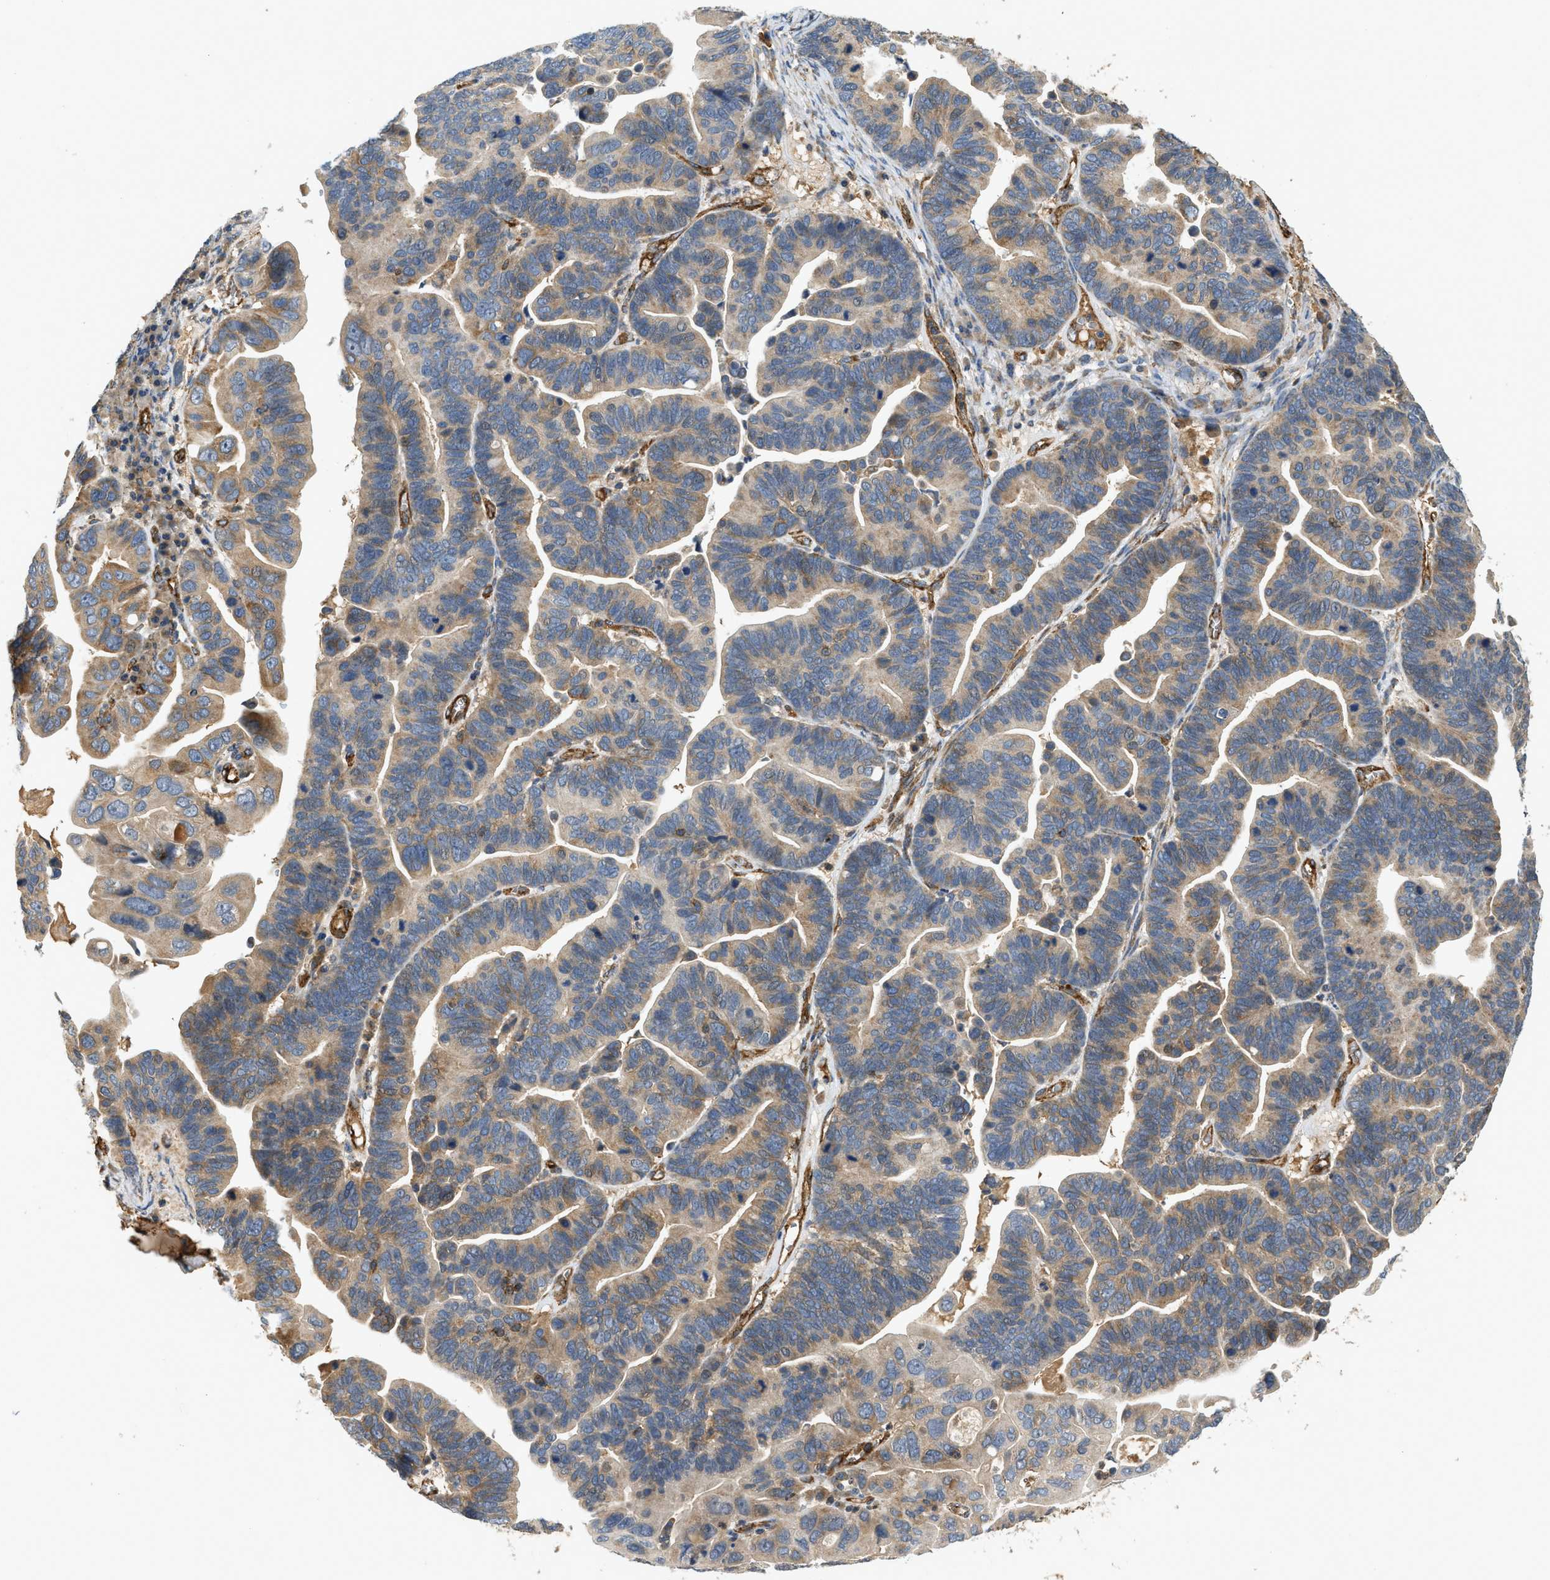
{"staining": {"intensity": "weak", "quantity": ">75%", "location": "cytoplasmic/membranous"}, "tissue": "ovarian cancer", "cell_type": "Tumor cells", "image_type": "cancer", "snomed": [{"axis": "morphology", "description": "Cystadenocarcinoma, serous, NOS"}, {"axis": "topography", "description": "Ovary"}], "caption": "Immunohistochemistry (IHC) staining of ovarian serous cystadenocarcinoma, which shows low levels of weak cytoplasmic/membranous positivity in approximately >75% of tumor cells indicating weak cytoplasmic/membranous protein positivity. The staining was performed using DAB (brown) for protein detection and nuclei were counterstained in hematoxylin (blue).", "gene": "HIP1", "patient": {"sex": "female", "age": 56}}